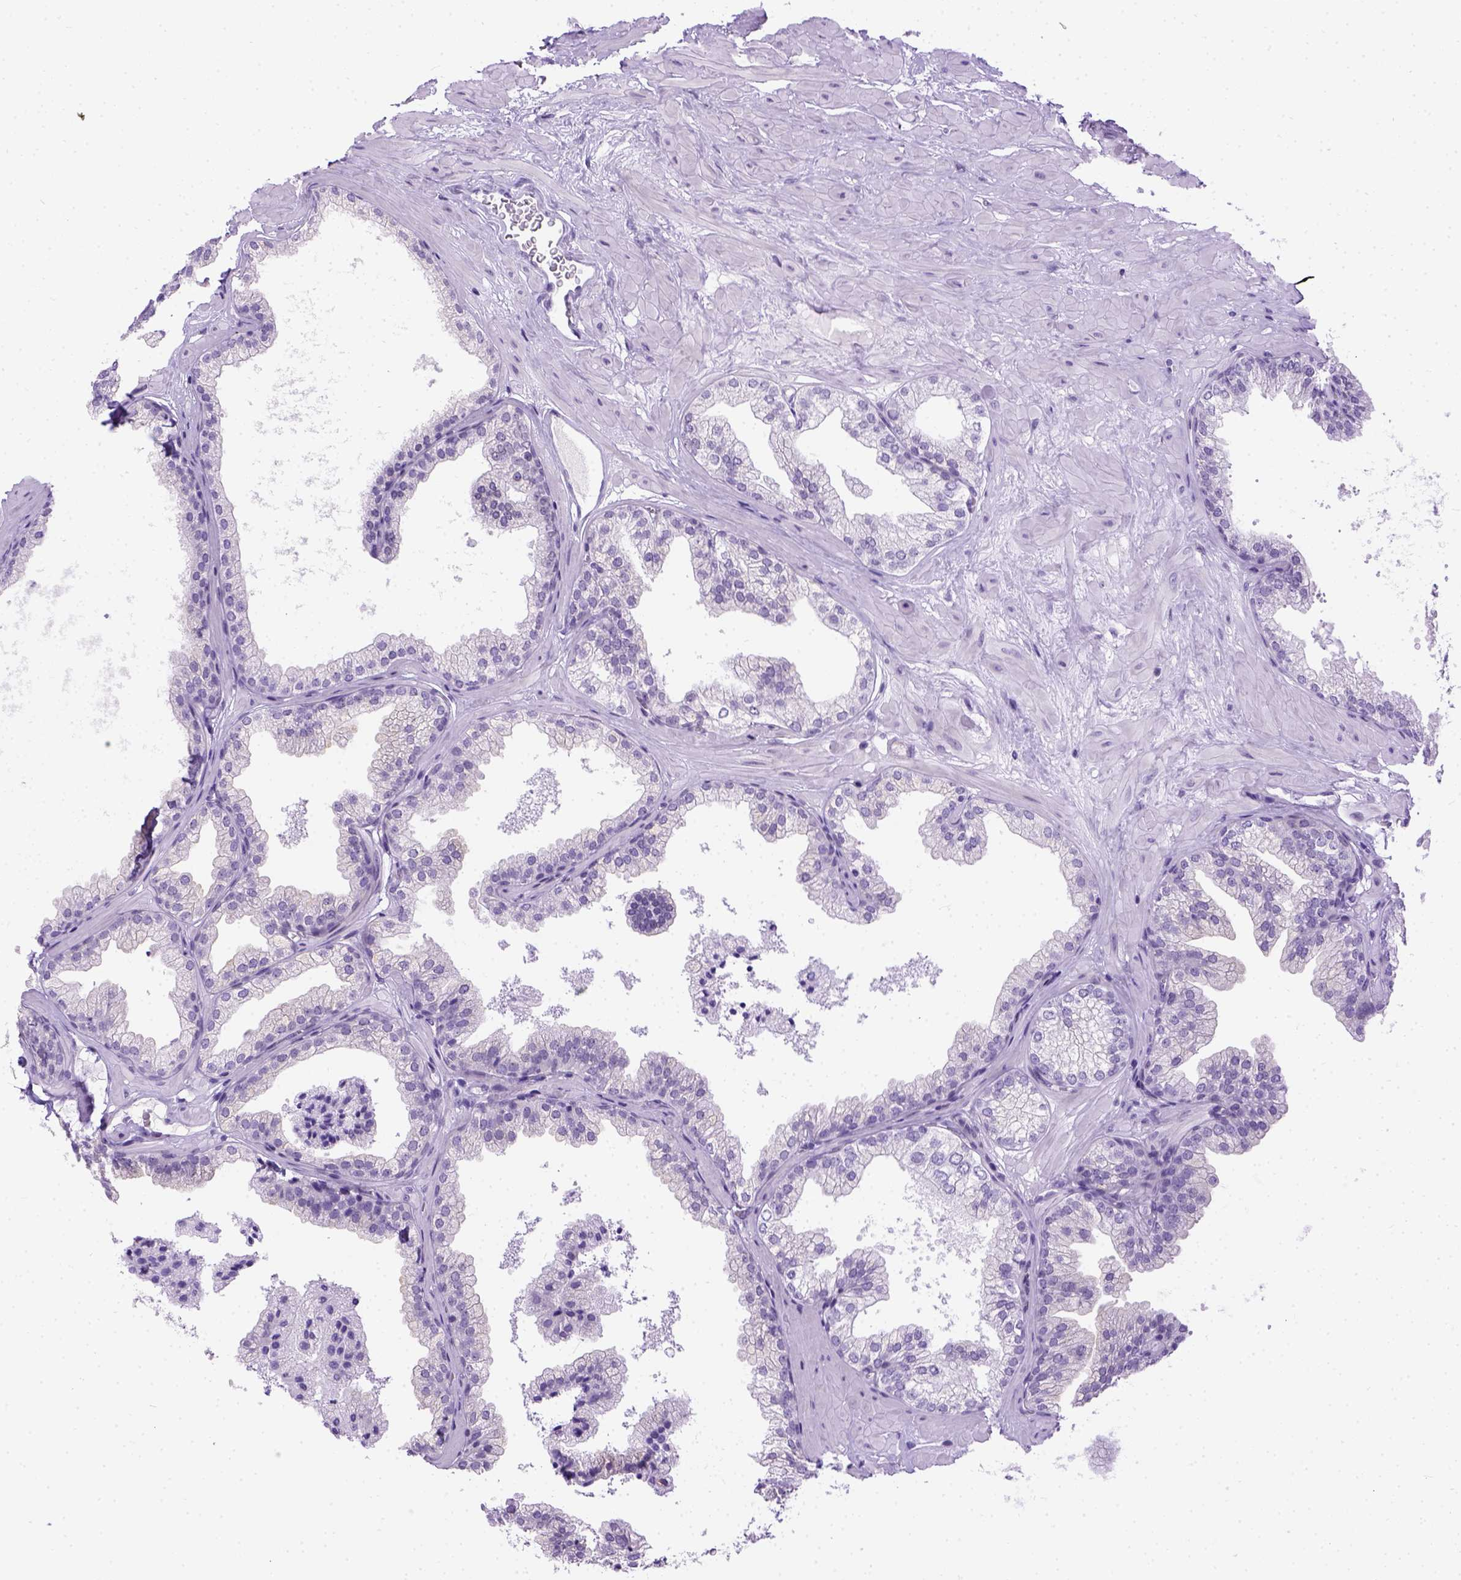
{"staining": {"intensity": "negative", "quantity": "none", "location": "none"}, "tissue": "prostate", "cell_type": "Glandular cells", "image_type": "normal", "snomed": [{"axis": "morphology", "description": "Normal tissue, NOS"}, {"axis": "topography", "description": "Prostate"}], "caption": "This image is of benign prostate stained with immunohistochemistry (IHC) to label a protein in brown with the nuclei are counter-stained blue. There is no positivity in glandular cells.", "gene": "FAM184B", "patient": {"sex": "male", "age": 37}}